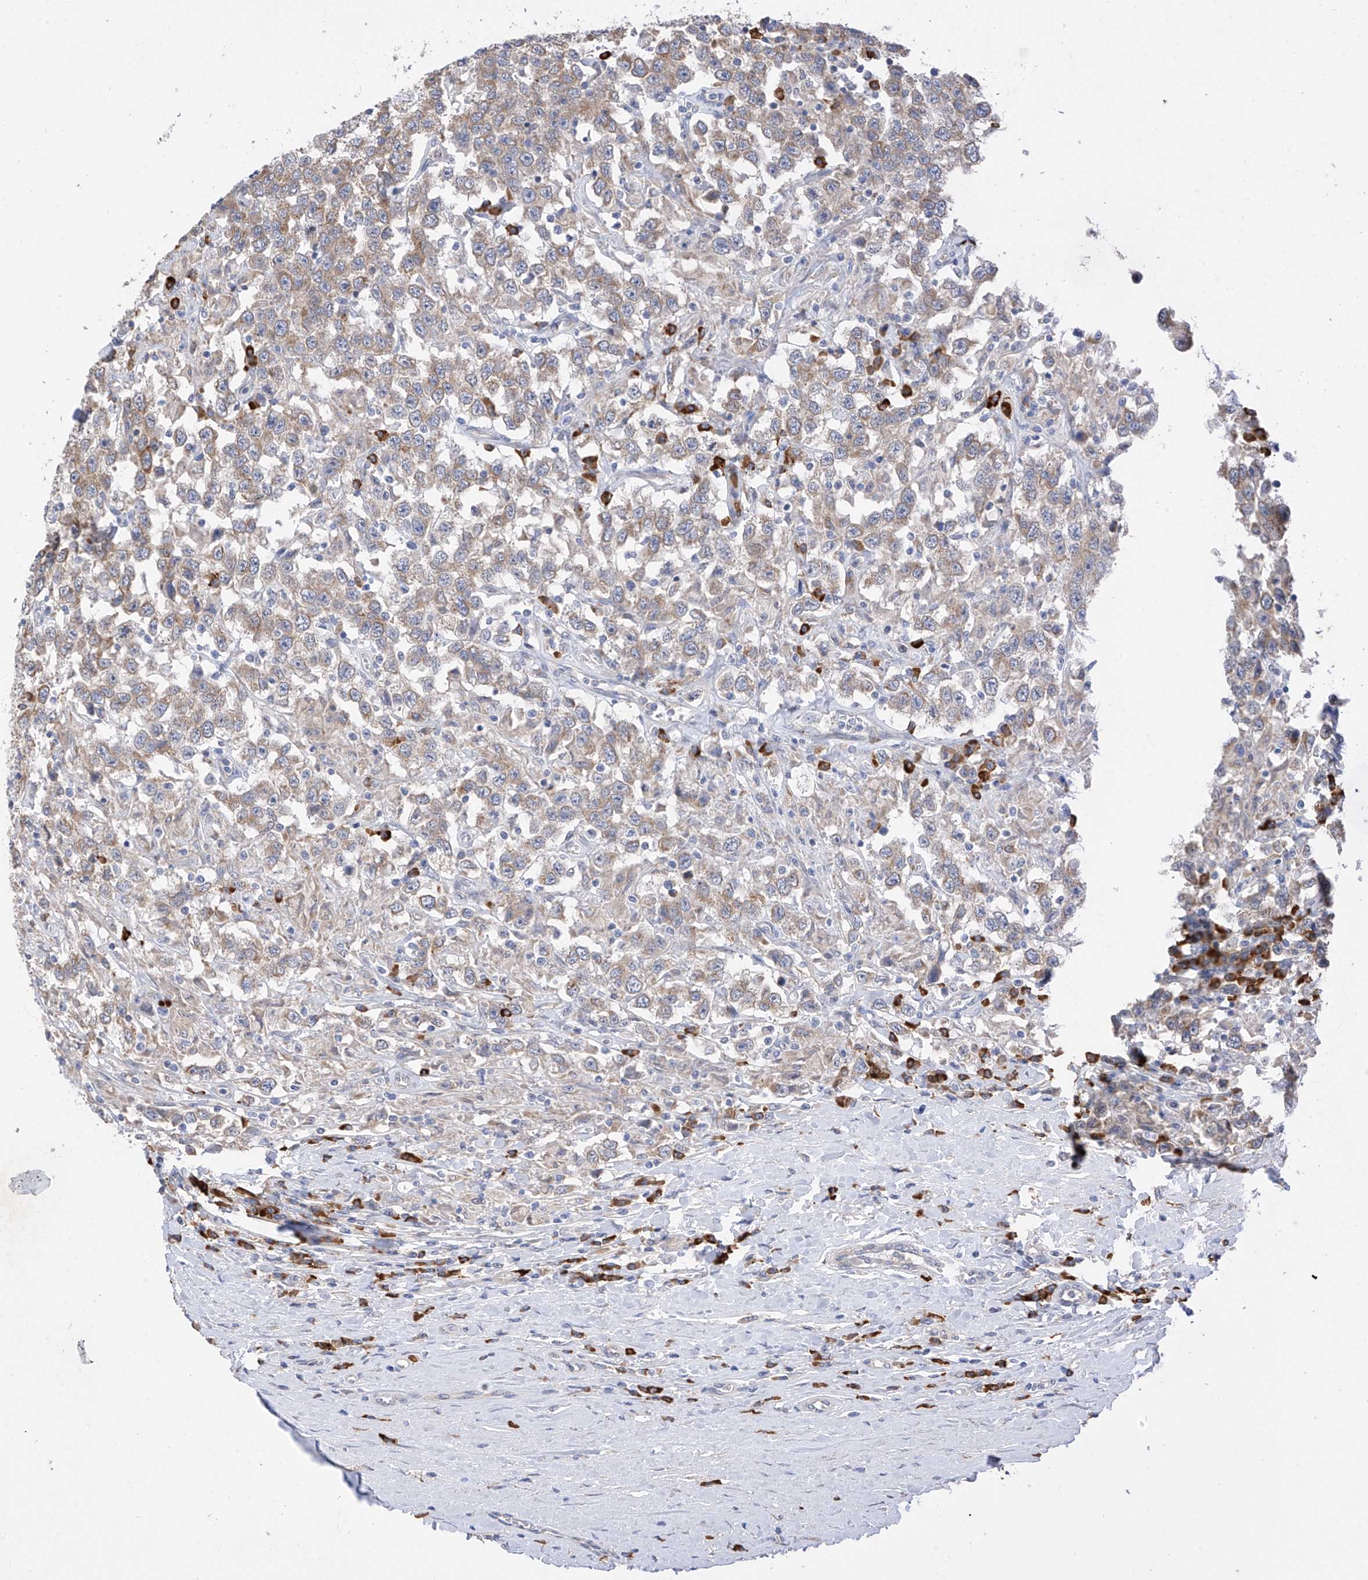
{"staining": {"intensity": "weak", "quantity": ">75%", "location": "cytoplasmic/membranous"}, "tissue": "testis cancer", "cell_type": "Tumor cells", "image_type": "cancer", "snomed": [{"axis": "morphology", "description": "Seminoma, NOS"}, {"axis": "topography", "description": "Testis"}], "caption": "The micrograph exhibits a brown stain indicating the presence of a protein in the cytoplasmic/membranous of tumor cells in testis seminoma. The staining was performed using DAB to visualize the protein expression in brown, while the nuclei were stained in blue with hematoxylin (Magnification: 20x).", "gene": "REC8", "patient": {"sex": "male", "age": 41}}